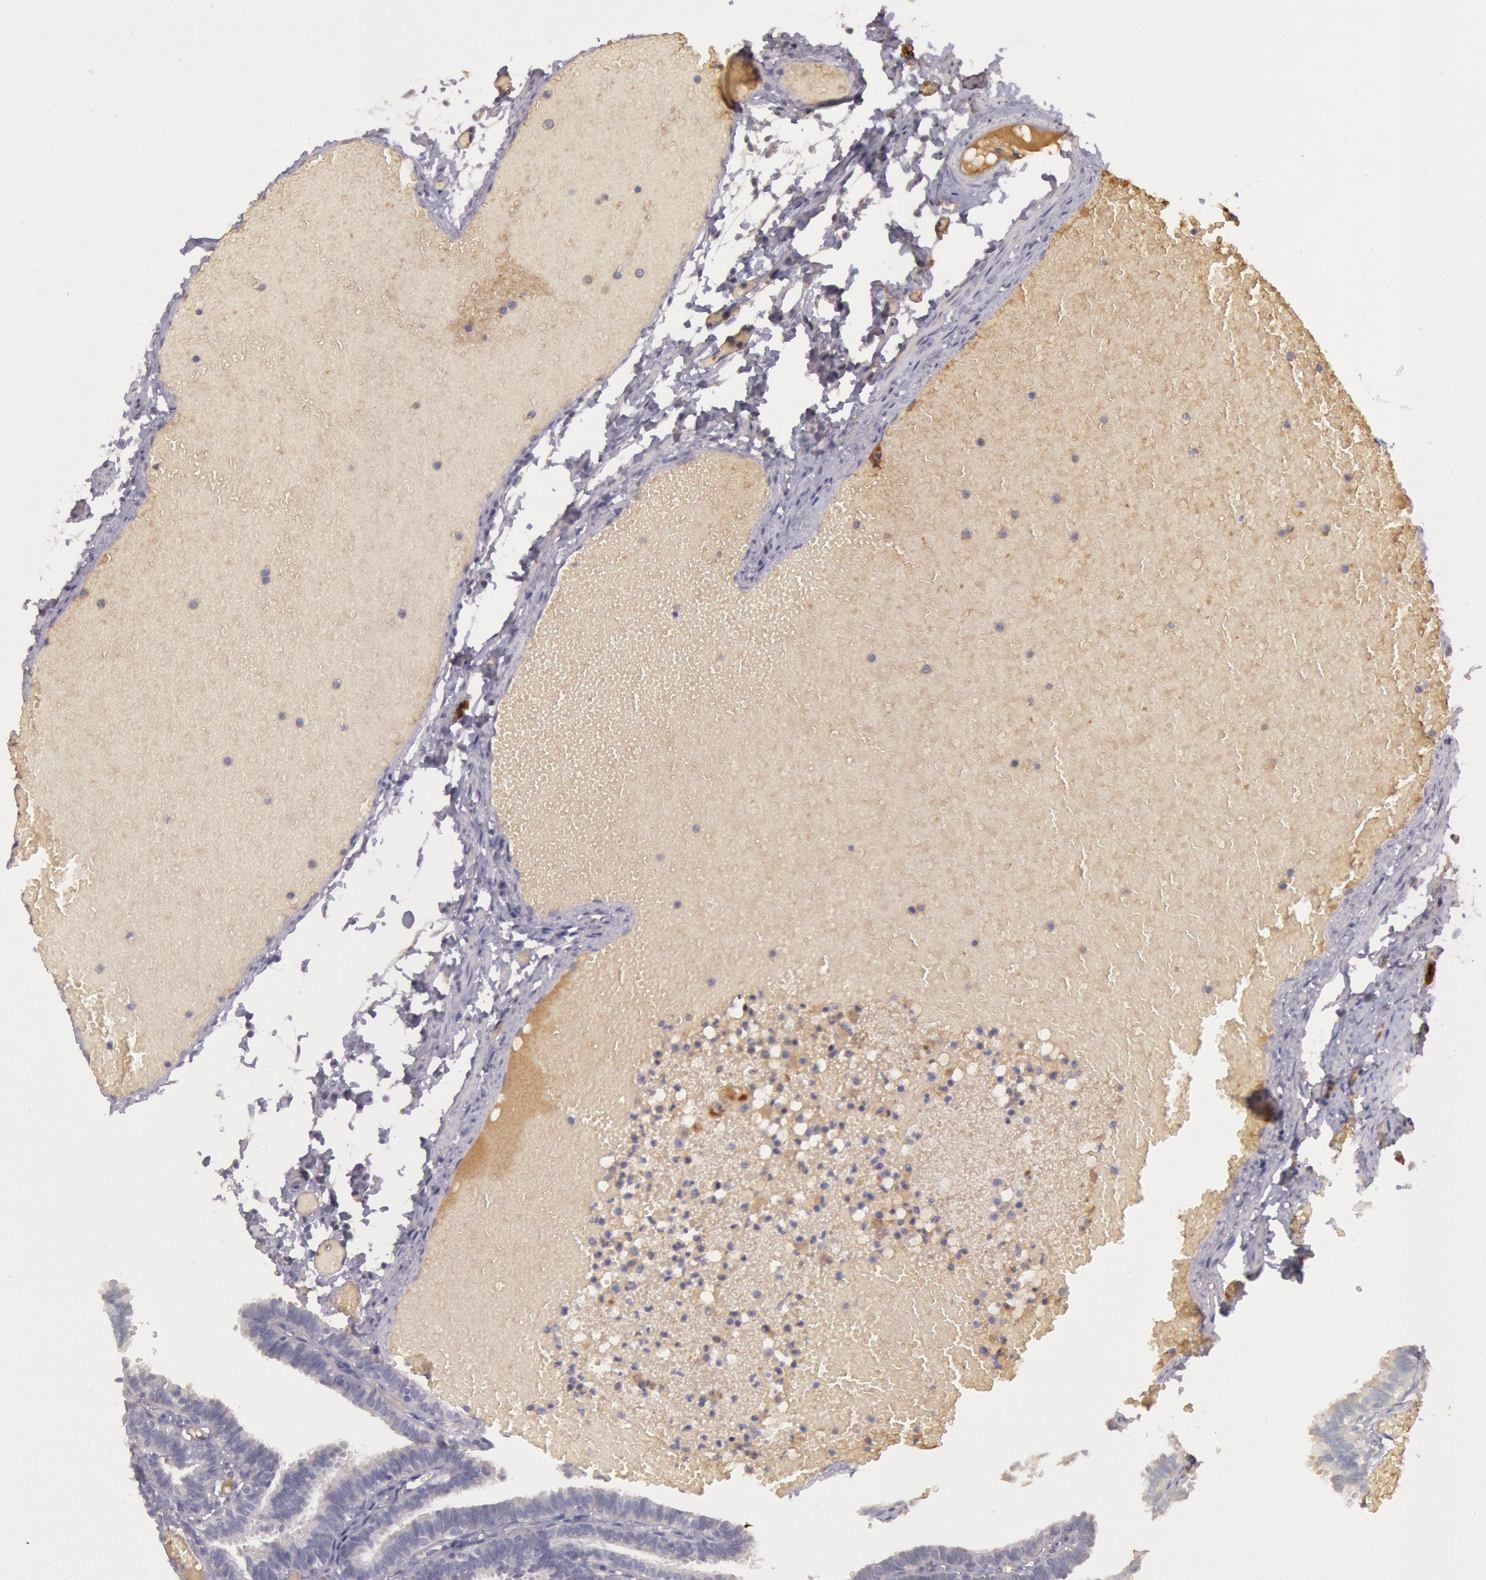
{"staining": {"intensity": "negative", "quantity": "none", "location": "none"}, "tissue": "fallopian tube", "cell_type": "Glandular cells", "image_type": "normal", "snomed": [{"axis": "morphology", "description": "Normal tissue, NOS"}, {"axis": "topography", "description": "Fallopian tube"}], "caption": "This is an immunohistochemistry photomicrograph of unremarkable human fallopian tube. There is no staining in glandular cells.", "gene": "C1R", "patient": {"sex": "female", "age": 29}}